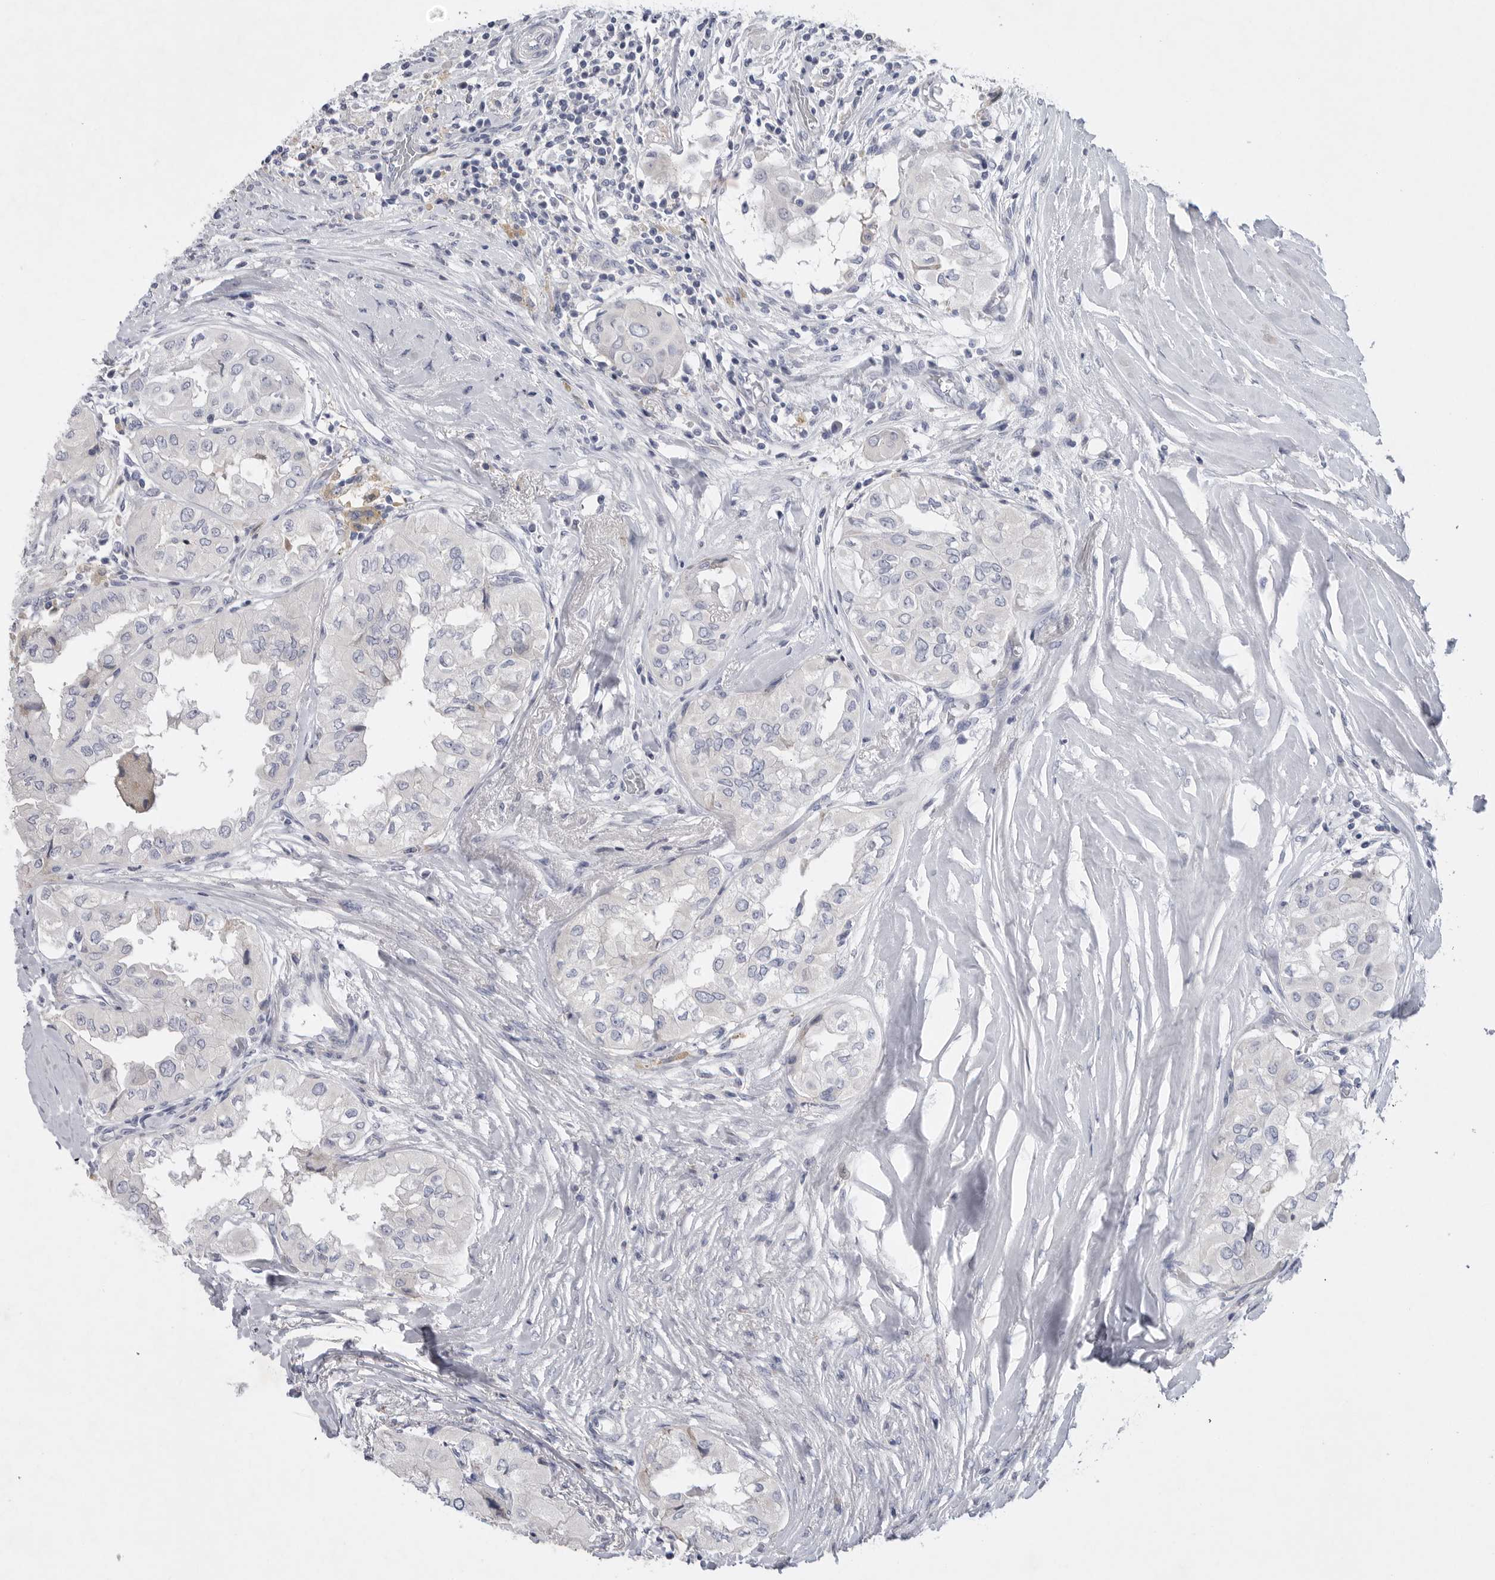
{"staining": {"intensity": "negative", "quantity": "none", "location": "none"}, "tissue": "thyroid cancer", "cell_type": "Tumor cells", "image_type": "cancer", "snomed": [{"axis": "morphology", "description": "Papillary adenocarcinoma, NOS"}, {"axis": "topography", "description": "Thyroid gland"}], "caption": "Immunohistochemistry histopathology image of neoplastic tissue: papillary adenocarcinoma (thyroid) stained with DAB (3,3'-diaminobenzidine) reveals no significant protein staining in tumor cells. Nuclei are stained in blue.", "gene": "CAMK2B", "patient": {"sex": "female", "age": 59}}